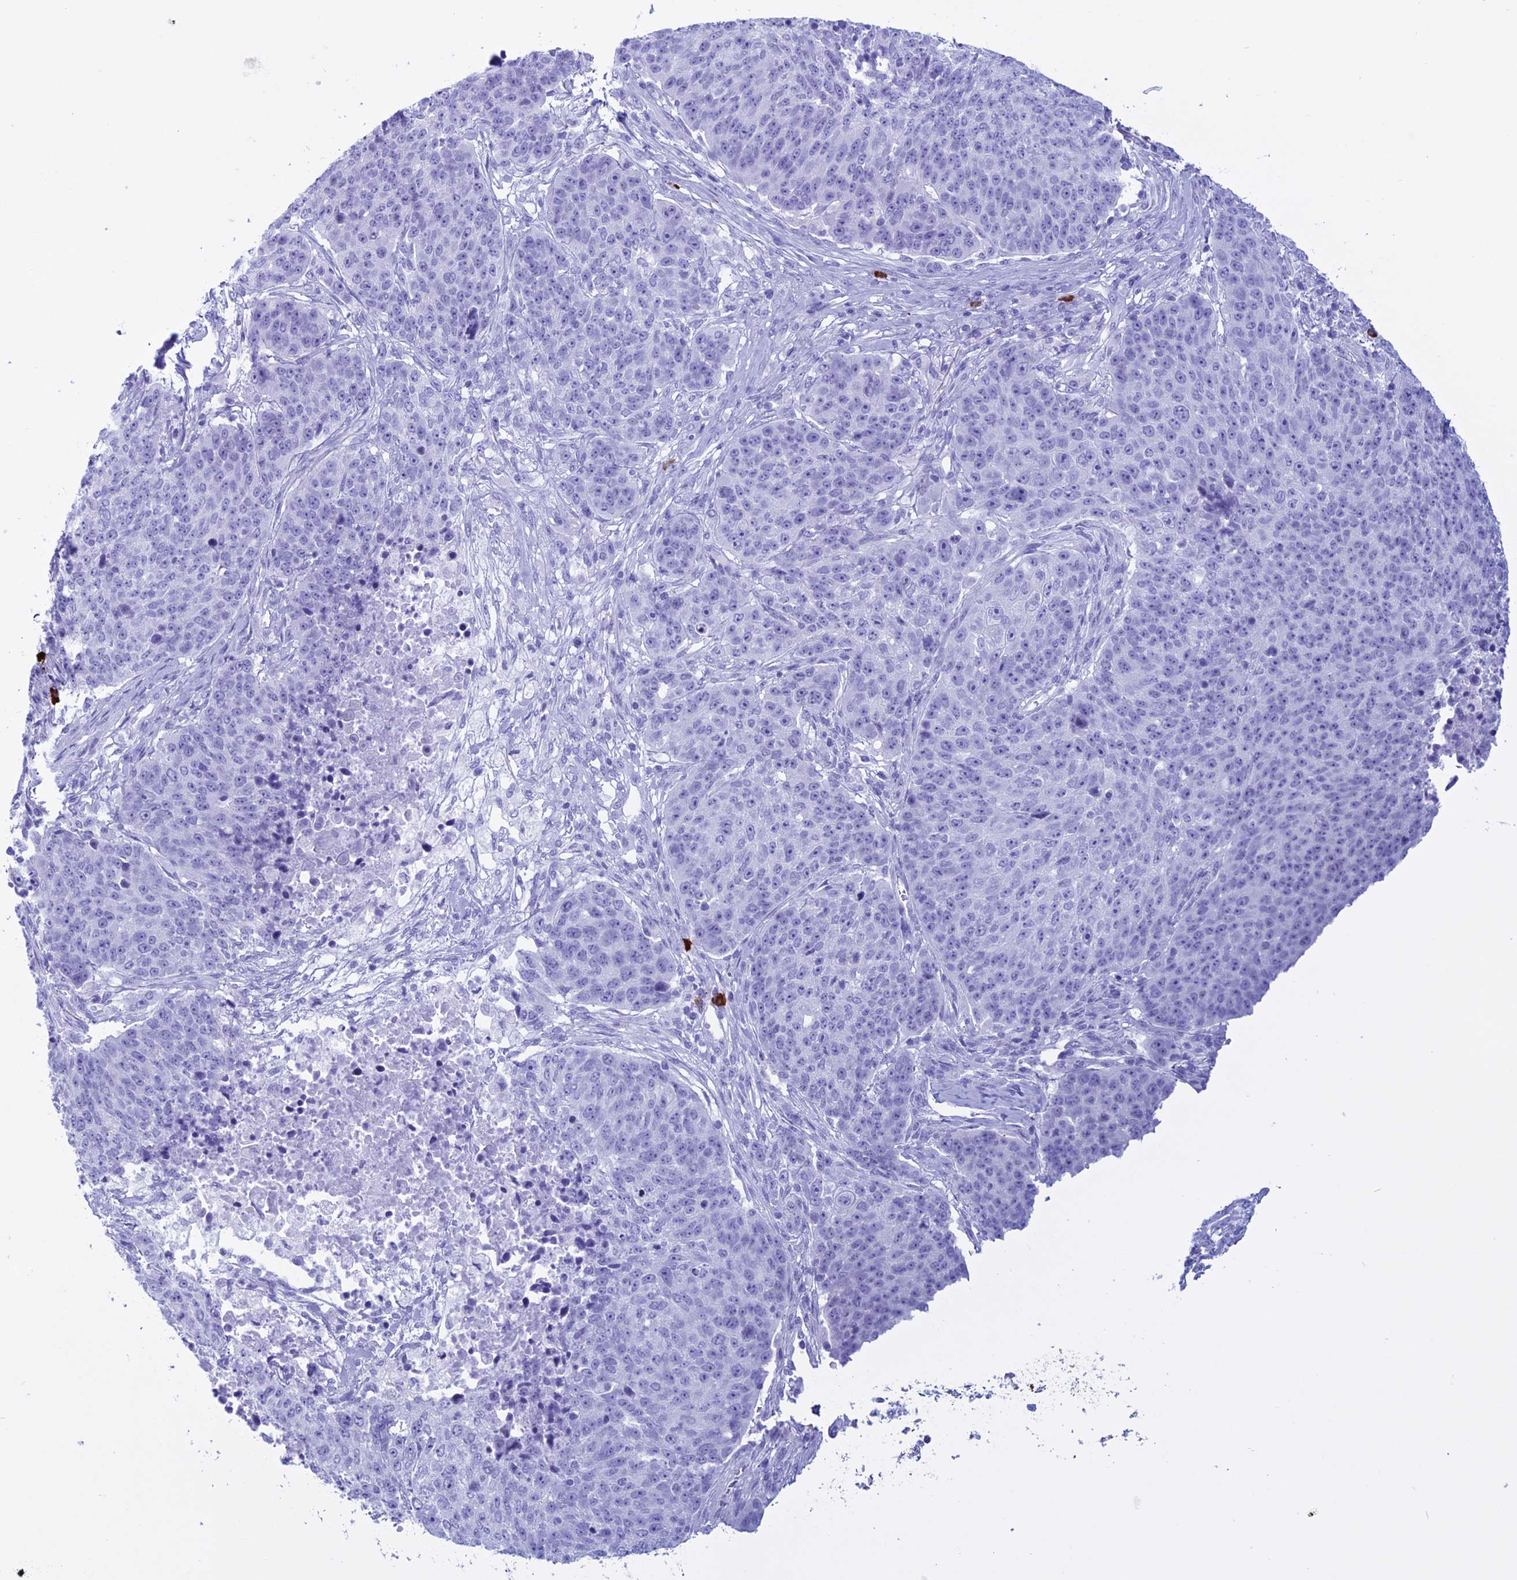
{"staining": {"intensity": "negative", "quantity": "none", "location": "none"}, "tissue": "lung cancer", "cell_type": "Tumor cells", "image_type": "cancer", "snomed": [{"axis": "morphology", "description": "Normal tissue, NOS"}, {"axis": "morphology", "description": "Squamous cell carcinoma, NOS"}, {"axis": "topography", "description": "Lymph node"}, {"axis": "topography", "description": "Lung"}], "caption": "High magnification brightfield microscopy of lung squamous cell carcinoma stained with DAB (brown) and counterstained with hematoxylin (blue): tumor cells show no significant staining.", "gene": "MZB1", "patient": {"sex": "male", "age": 66}}